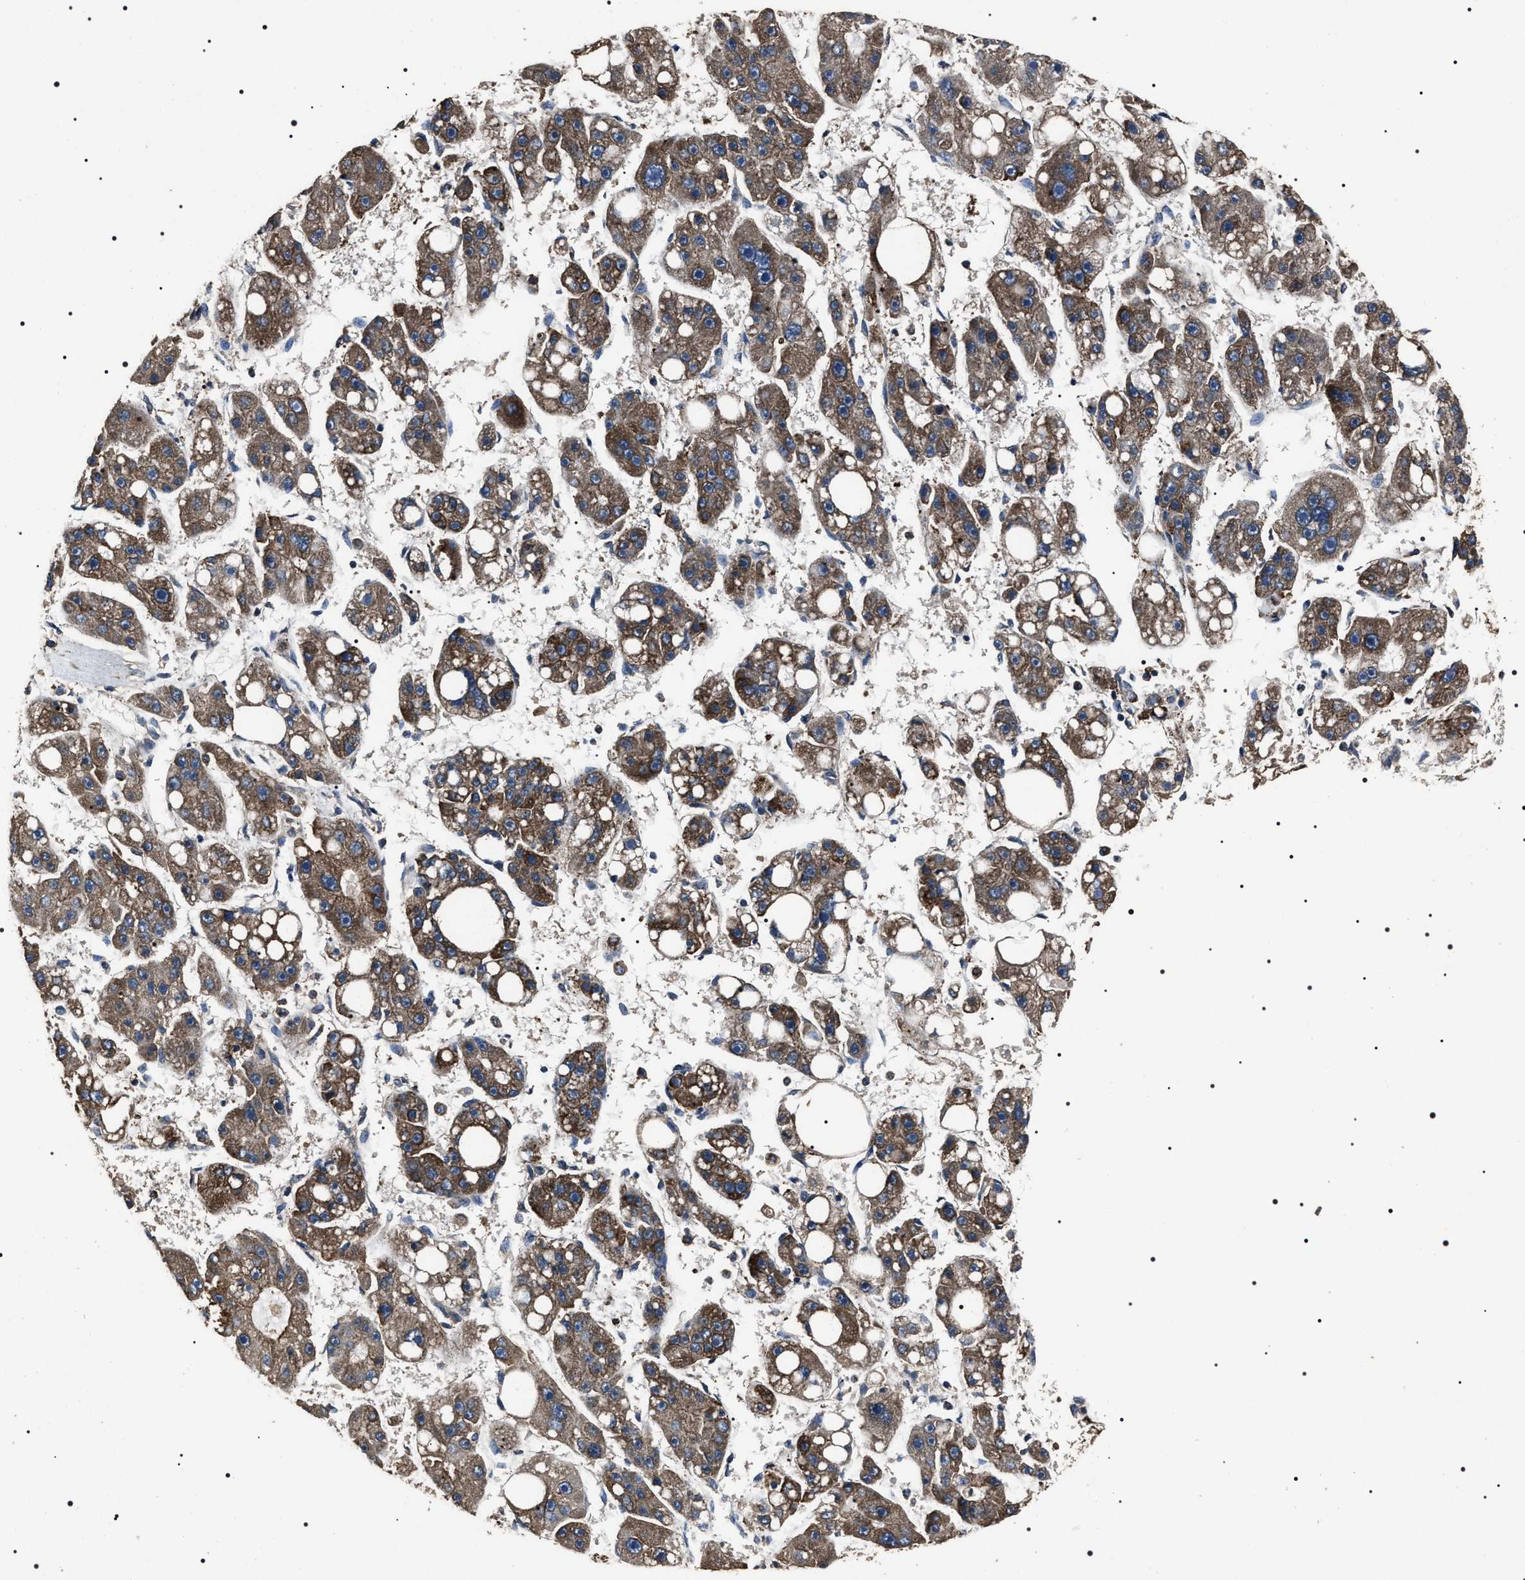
{"staining": {"intensity": "moderate", "quantity": ">75%", "location": "cytoplasmic/membranous"}, "tissue": "liver cancer", "cell_type": "Tumor cells", "image_type": "cancer", "snomed": [{"axis": "morphology", "description": "Carcinoma, Hepatocellular, NOS"}, {"axis": "topography", "description": "Liver"}], "caption": "Hepatocellular carcinoma (liver) was stained to show a protein in brown. There is medium levels of moderate cytoplasmic/membranous expression in about >75% of tumor cells.", "gene": "HSCB", "patient": {"sex": "female", "age": 61}}